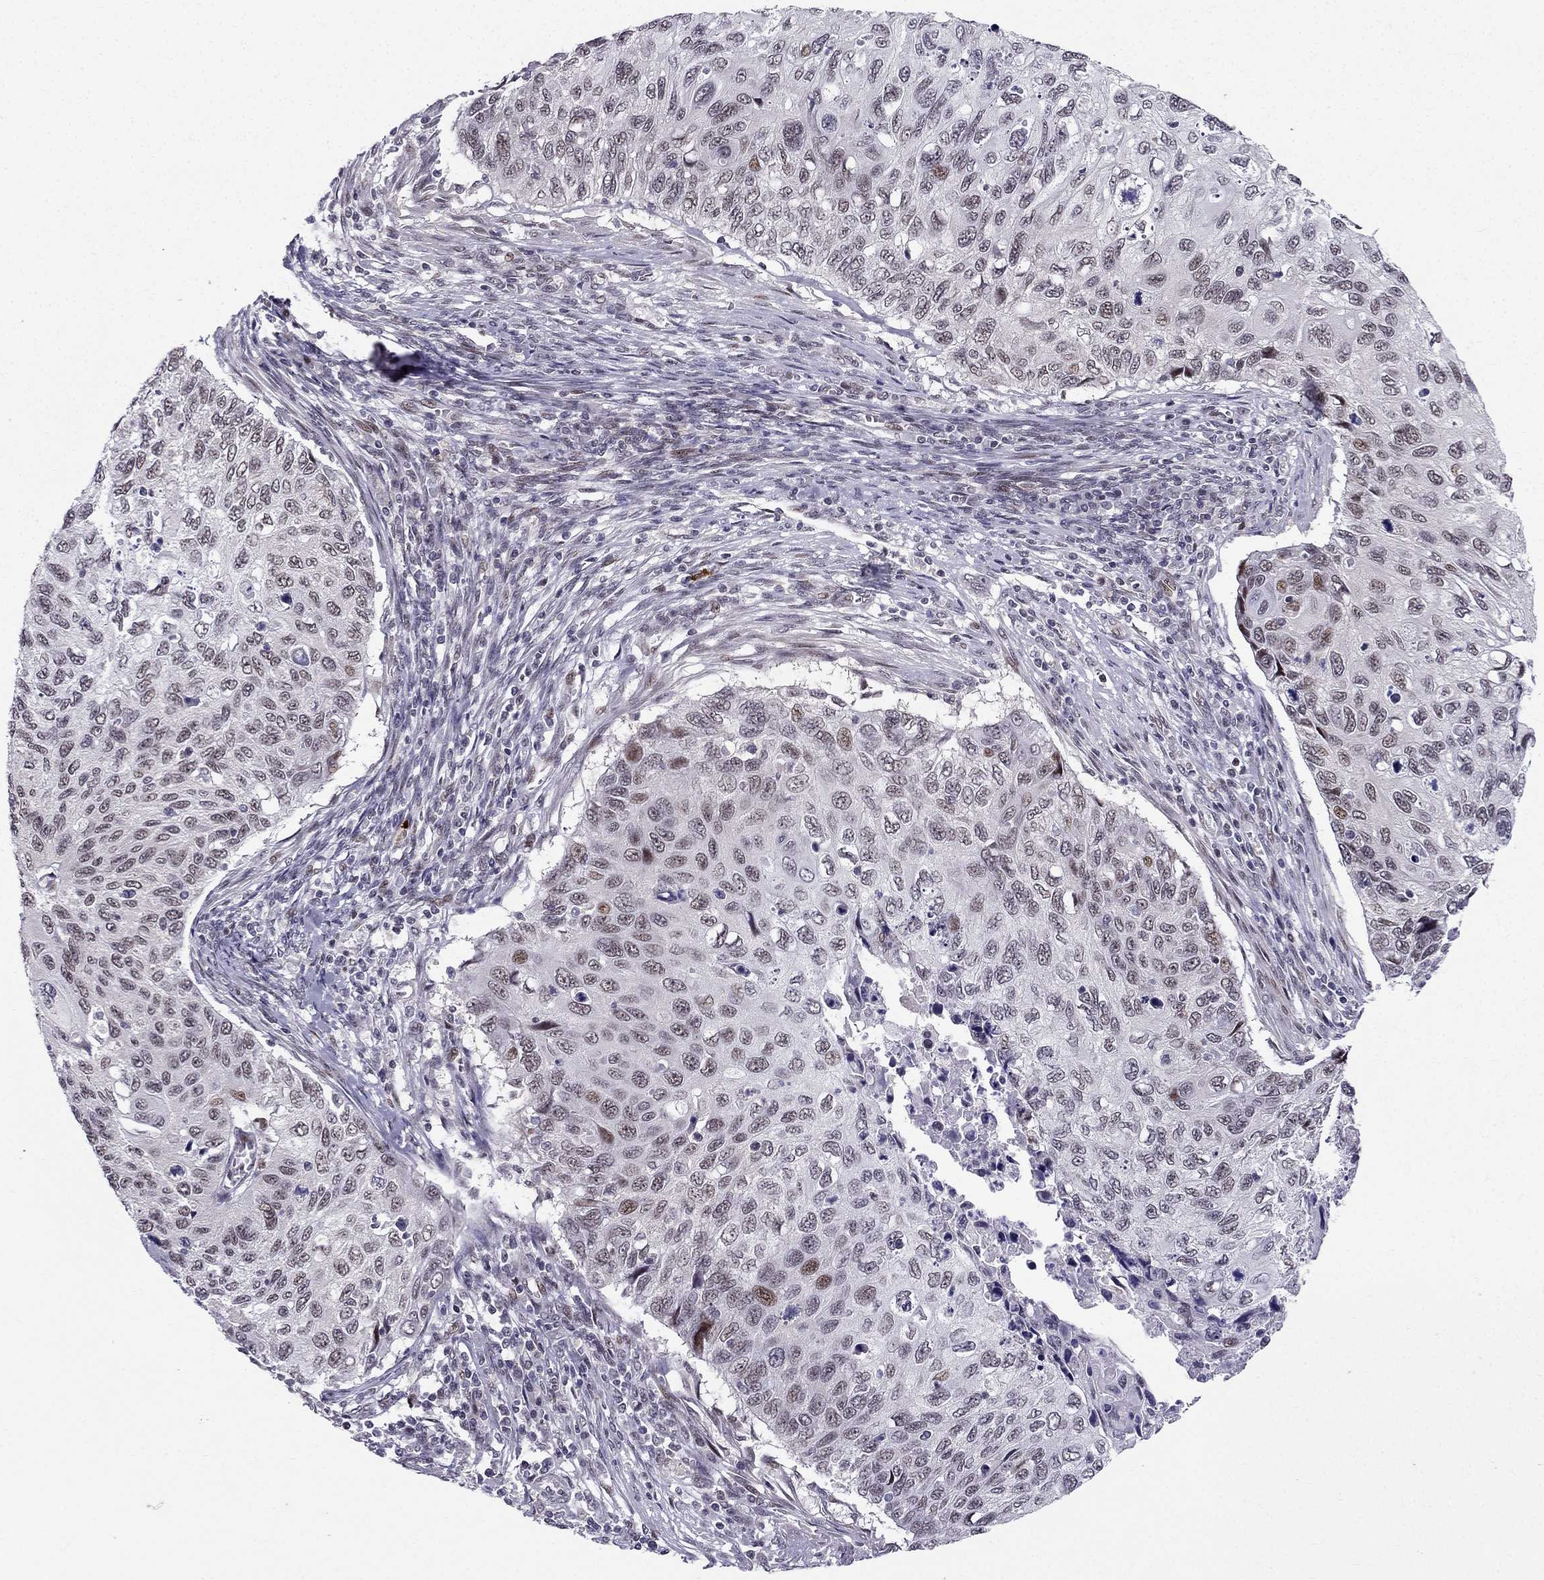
{"staining": {"intensity": "weak", "quantity": "<25%", "location": "nuclear"}, "tissue": "cervical cancer", "cell_type": "Tumor cells", "image_type": "cancer", "snomed": [{"axis": "morphology", "description": "Squamous cell carcinoma, NOS"}, {"axis": "topography", "description": "Cervix"}], "caption": "DAB (3,3'-diaminobenzidine) immunohistochemical staining of cervical cancer (squamous cell carcinoma) shows no significant expression in tumor cells.", "gene": "RPRD2", "patient": {"sex": "female", "age": 70}}